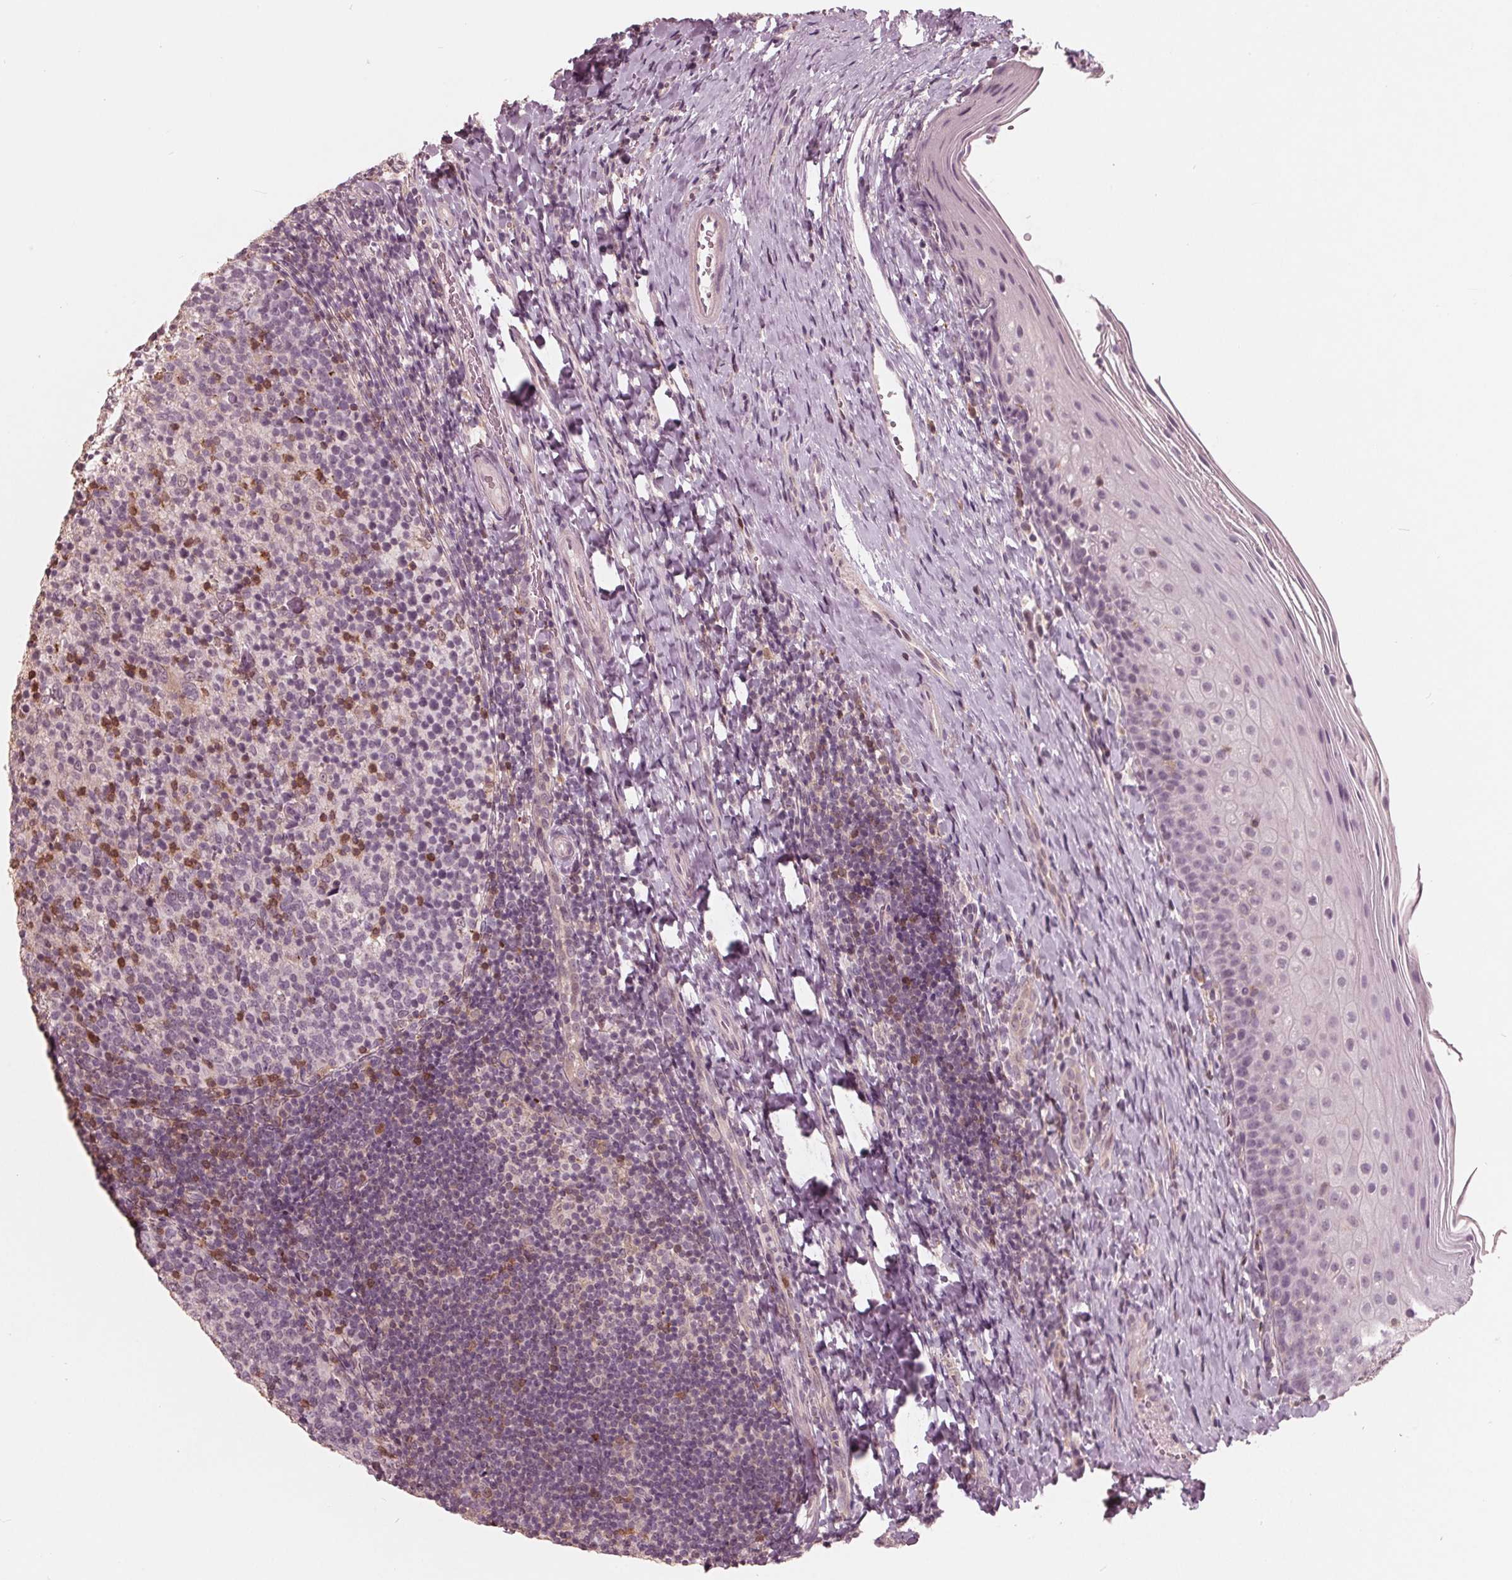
{"staining": {"intensity": "moderate", "quantity": "<25%", "location": "nuclear"}, "tissue": "tonsil", "cell_type": "Germinal center cells", "image_type": "normal", "snomed": [{"axis": "morphology", "description": "Normal tissue, NOS"}, {"axis": "topography", "description": "Tonsil"}], "caption": "A low amount of moderate nuclear staining is appreciated in about <25% of germinal center cells in benign tonsil.", "gene": "ING3", "patient": {"sex": "female", "age": 10}}